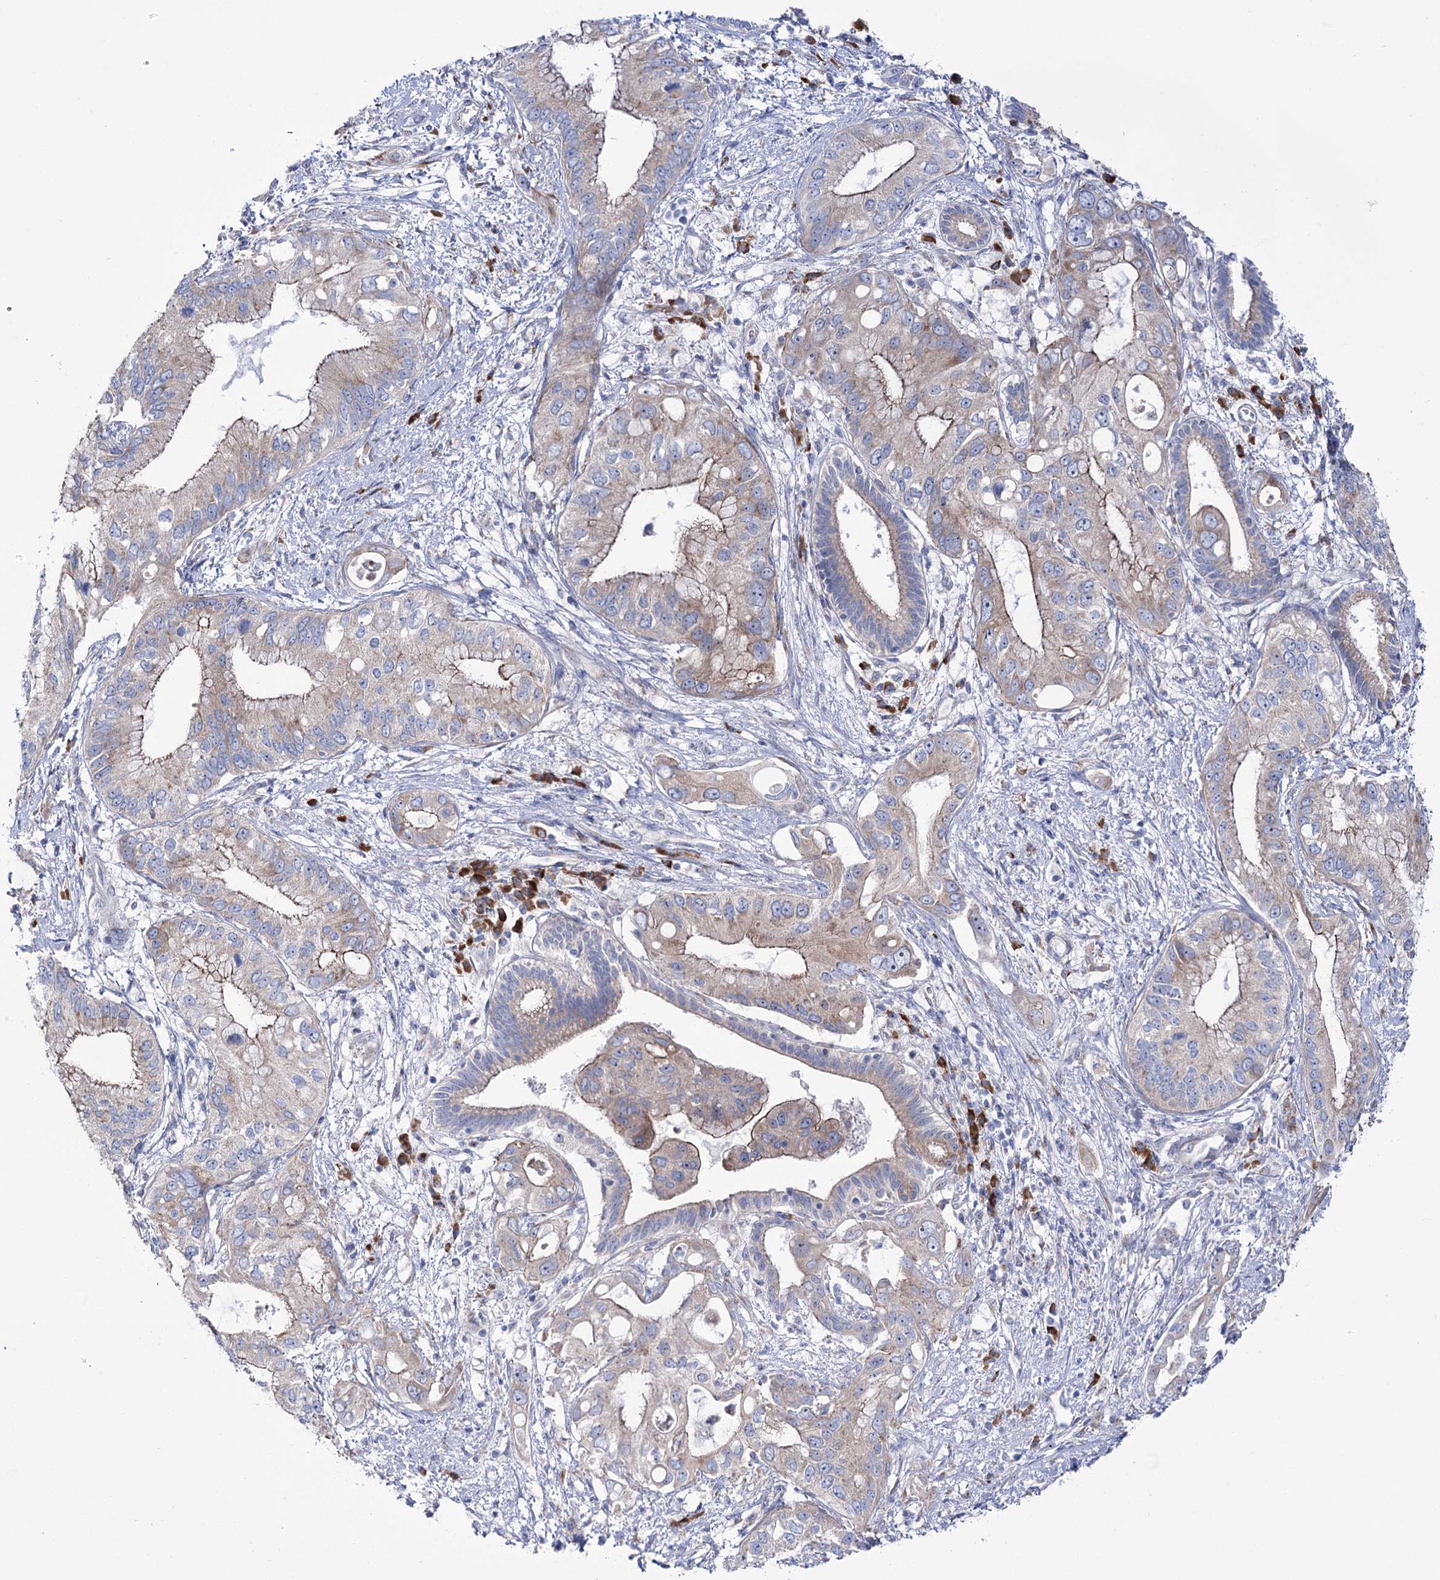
{"staining": {"intensity": "weak", "quantity": "<25%", "location": "cytoplasmic/membranous"}, "tissue": "pancreatic cancer", "cell_type": "Tumor cells", "image_type": "cancer", "snomed": [{"axis": "morphology", "description": "Inflammation, NOS"}, {"axis": "morphology", "description": "Adenocarcinoma, NOS"}, {"axis": "topography", "description": "Pancreas"}], "caption": "High power microscopy micrograph of an immunohistochemistry (IHC) micrograph of adenocarcinoma (pancreatic), revealing no significant staining in tumor cells.", "gene": "METTL5", "patient": {"sex": "female", "age": 56}}